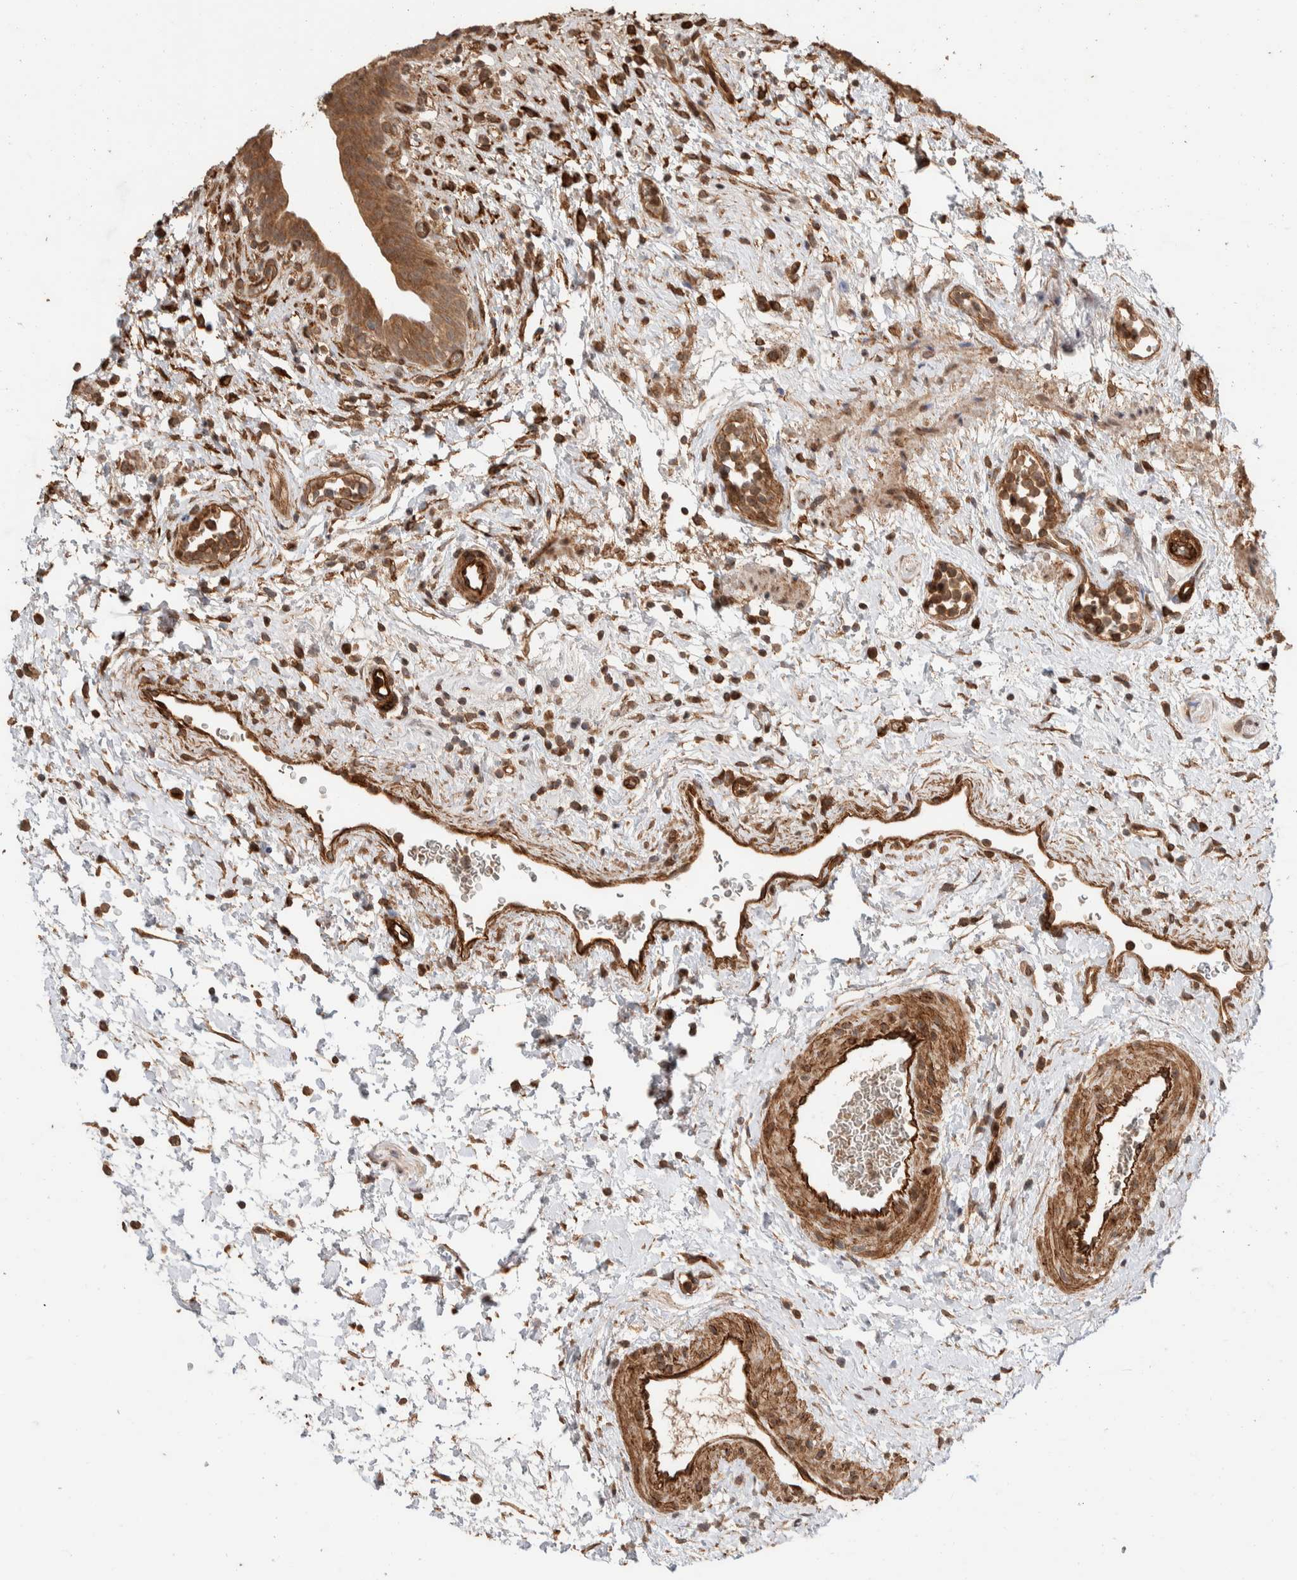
{"staining": {"intensity": "moderate", "quantity": ">75%", "location": "cytoplasmic/membranous"}, "tissue": "urinary bladder", "cell_type": "Urothelial cells", "image_type": "normal", "snomed": [{"axis": "morphology", "description": "Normal tissue, NOS"}, {"axis": "topography", "description": "Urinary bladder"}], "caption": "Immunohistochemistry histopathology image of normal urinary bladder stained for a protein (brown), which displays medium levels of moderate cytoplasmic/membranous expression in about >75% of urothelial cells.", "gene": "ERC1", "patient": {"sex": "male", "age": 37}}